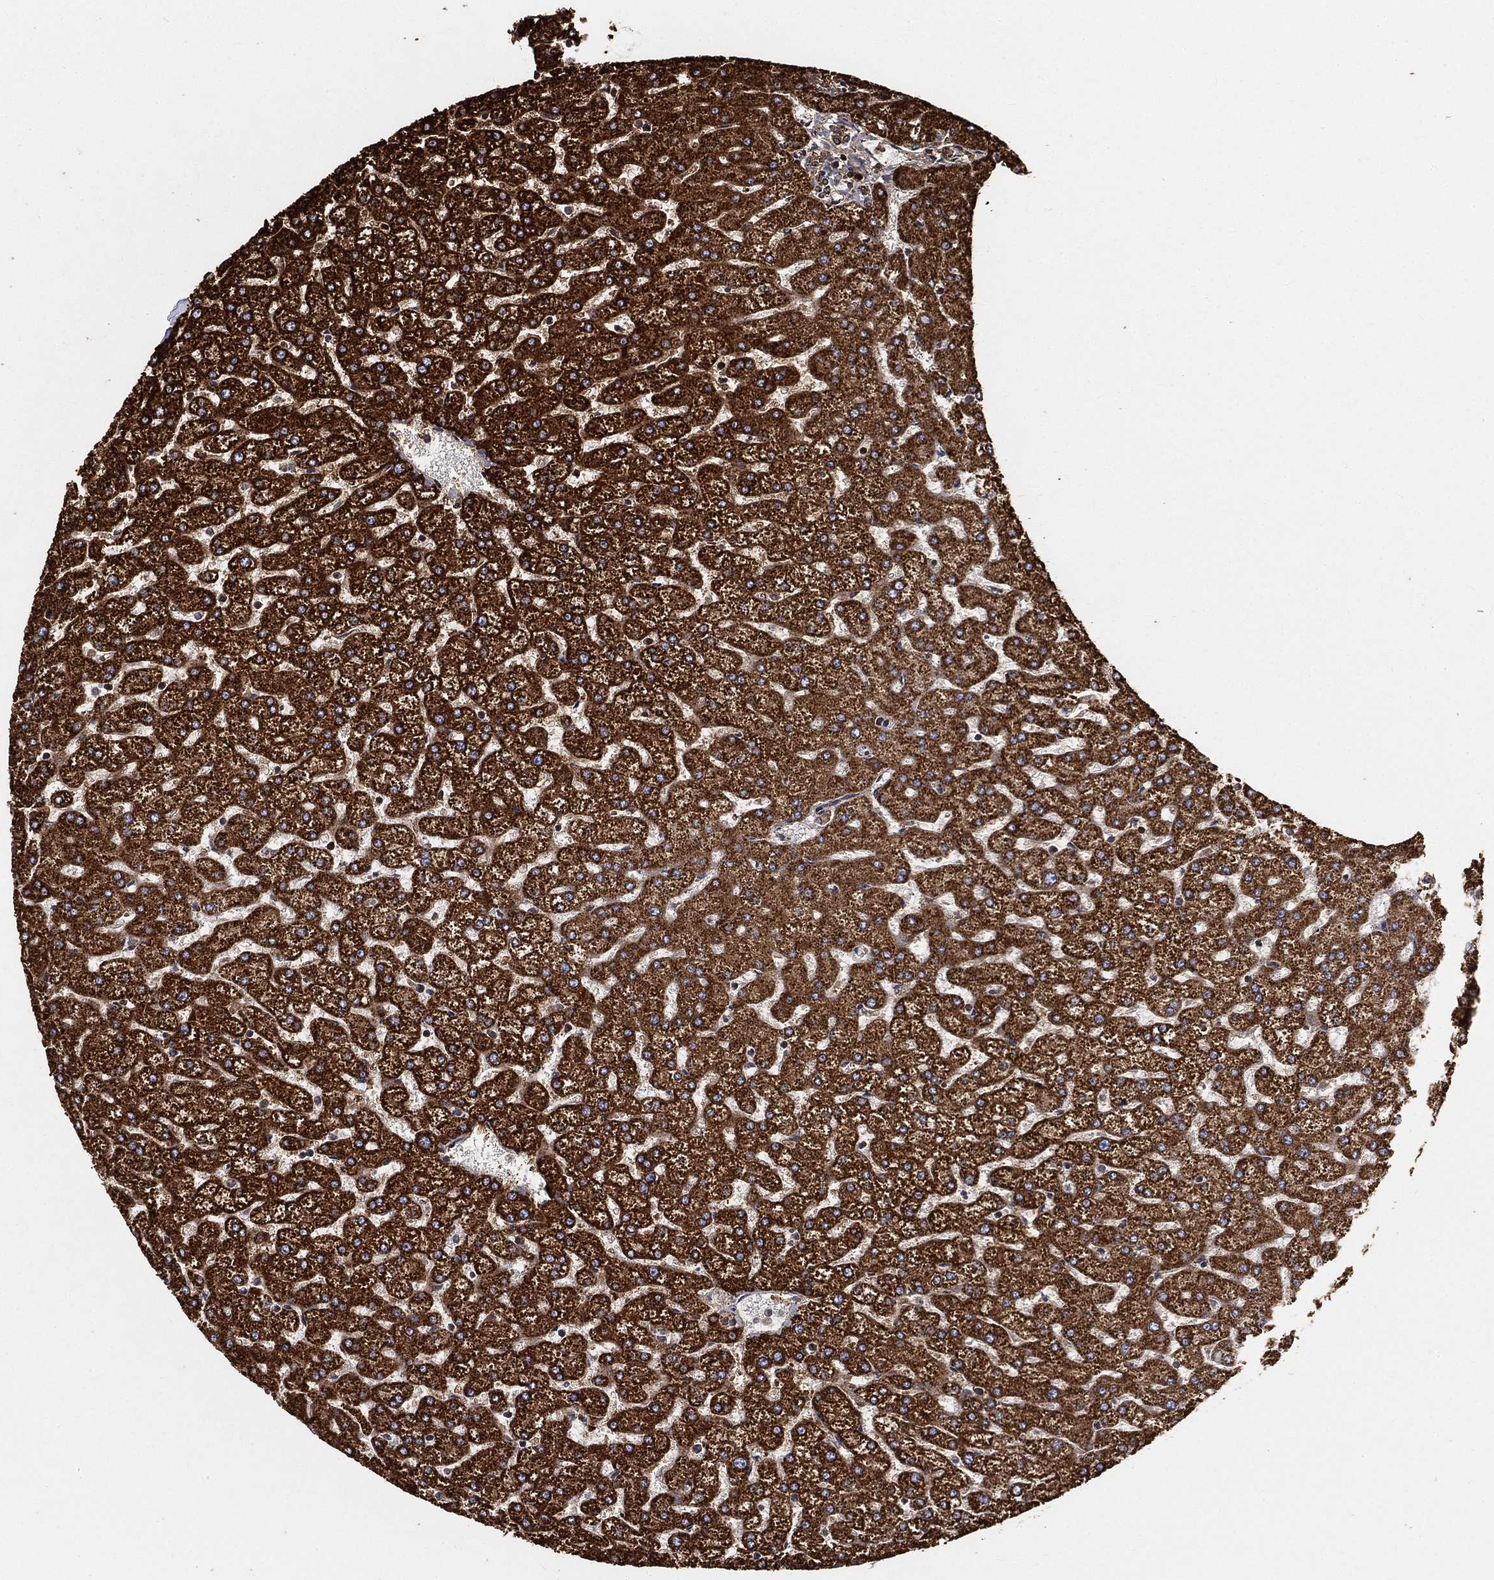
{"staining": {"intensity": "moderate", "quantity": "25%-75%", "location": "cytoplasmic/membranous"}, "tissue": "liver", "cell_type": "Cholangiocytes", "image_type": "normal", "snomed": [{"axis": "morphology", "description": "Normal tissue, NOS"}, {"axis": "topography", "description": "Liver"}], "caption": "Immunohistochemical staining of benign human liver displays moderate cytoplasmic/membranous protein positivity in about 25%-75% of cholangiocytes.", "gene": "SLC38A7", "patient": {"sex": "female", "age": 32}}